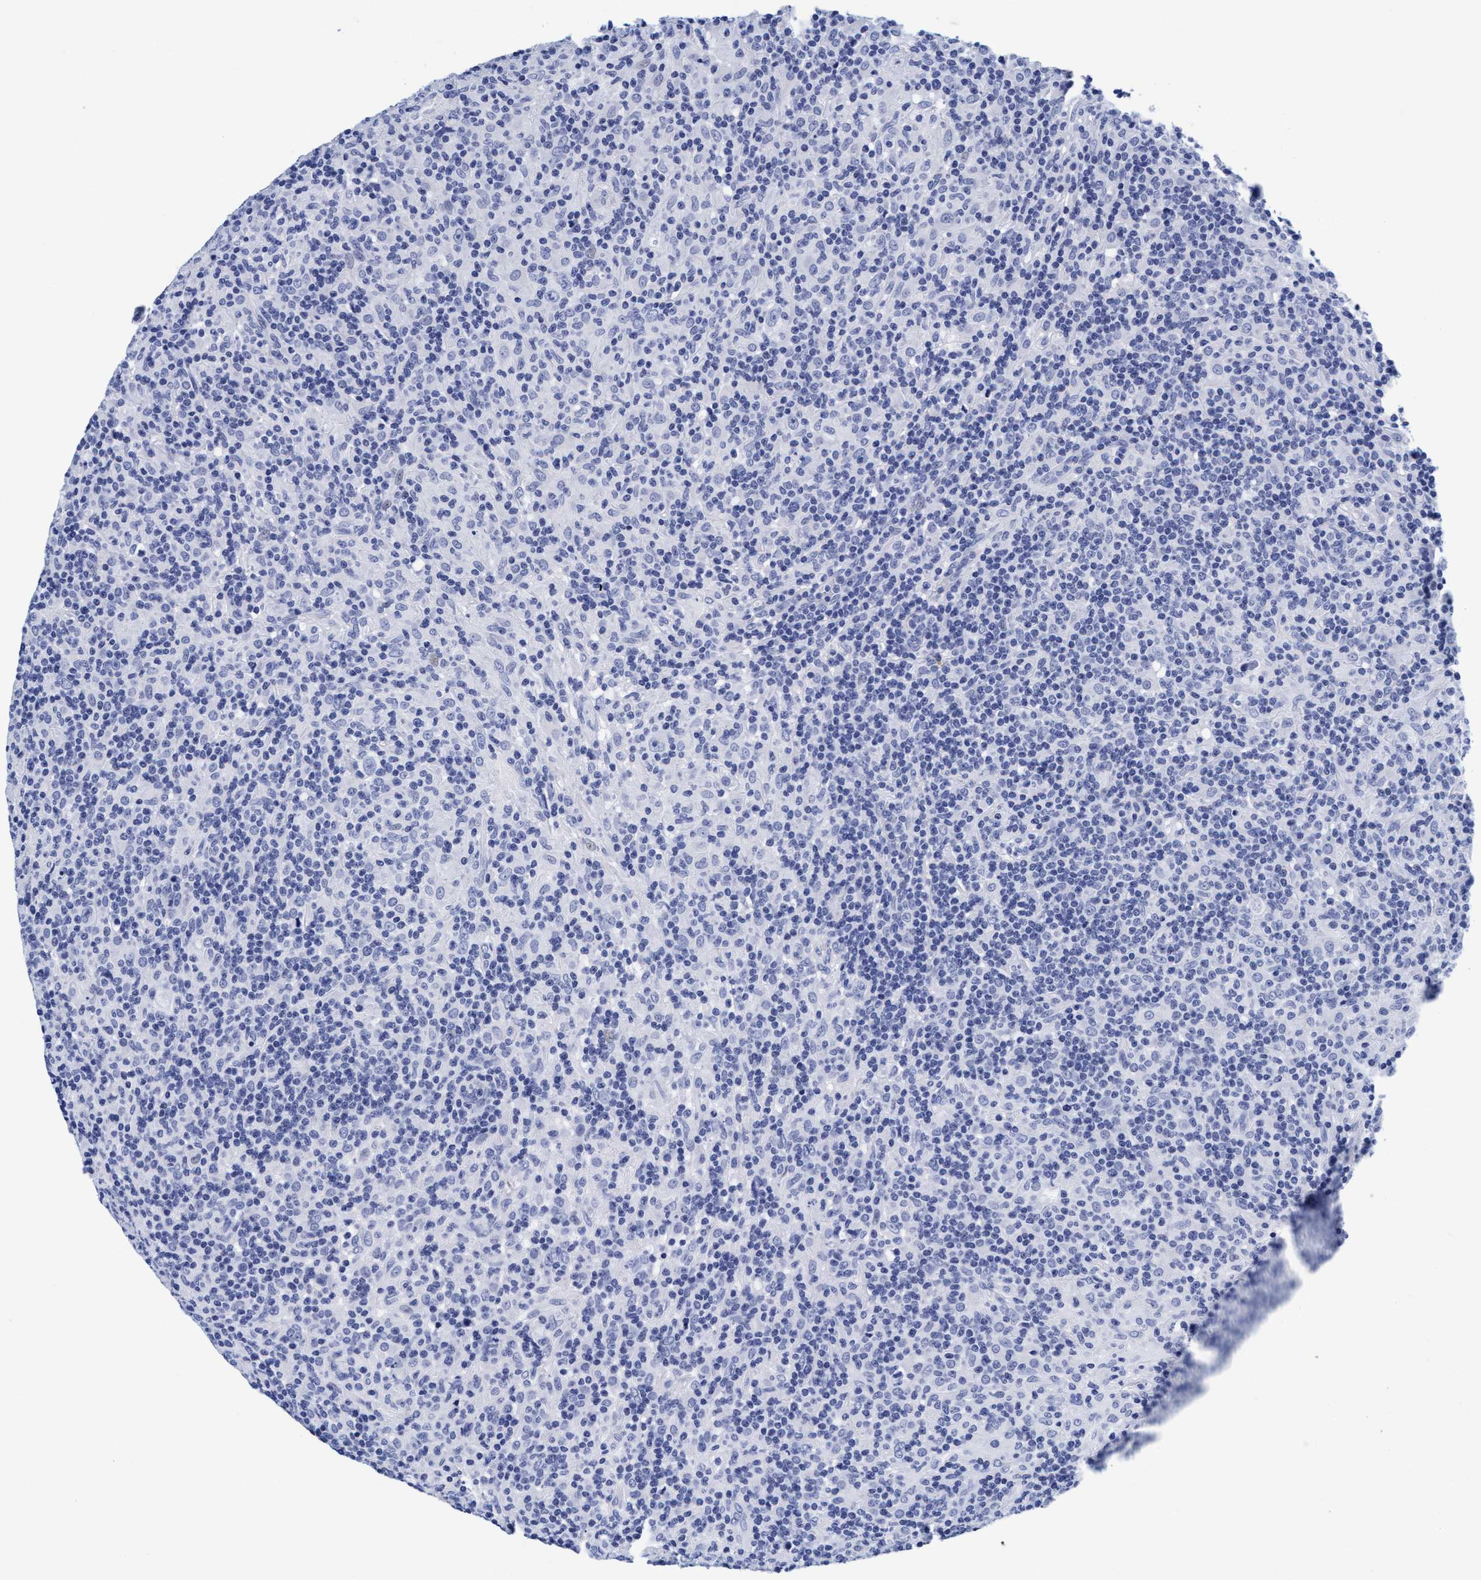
{"staining": {"intensity": "negative", "quantity": "none", "location": "none"}, "tissue": "lymphoma", "cell_type": "Tumor cells", "image_type": "cancer", "snomed": [{"axis": "morphology", "description": "Hodgkin's disease, NOS"}, {"axis": "topography", "description": "Lymph node"}], "caption": "Human Hodgkin's disease stained for a protein using IHC demonstrates no expression in tumor cells.", "gene": "ARSG", "patient": {"sex": "male", "age": 70}}